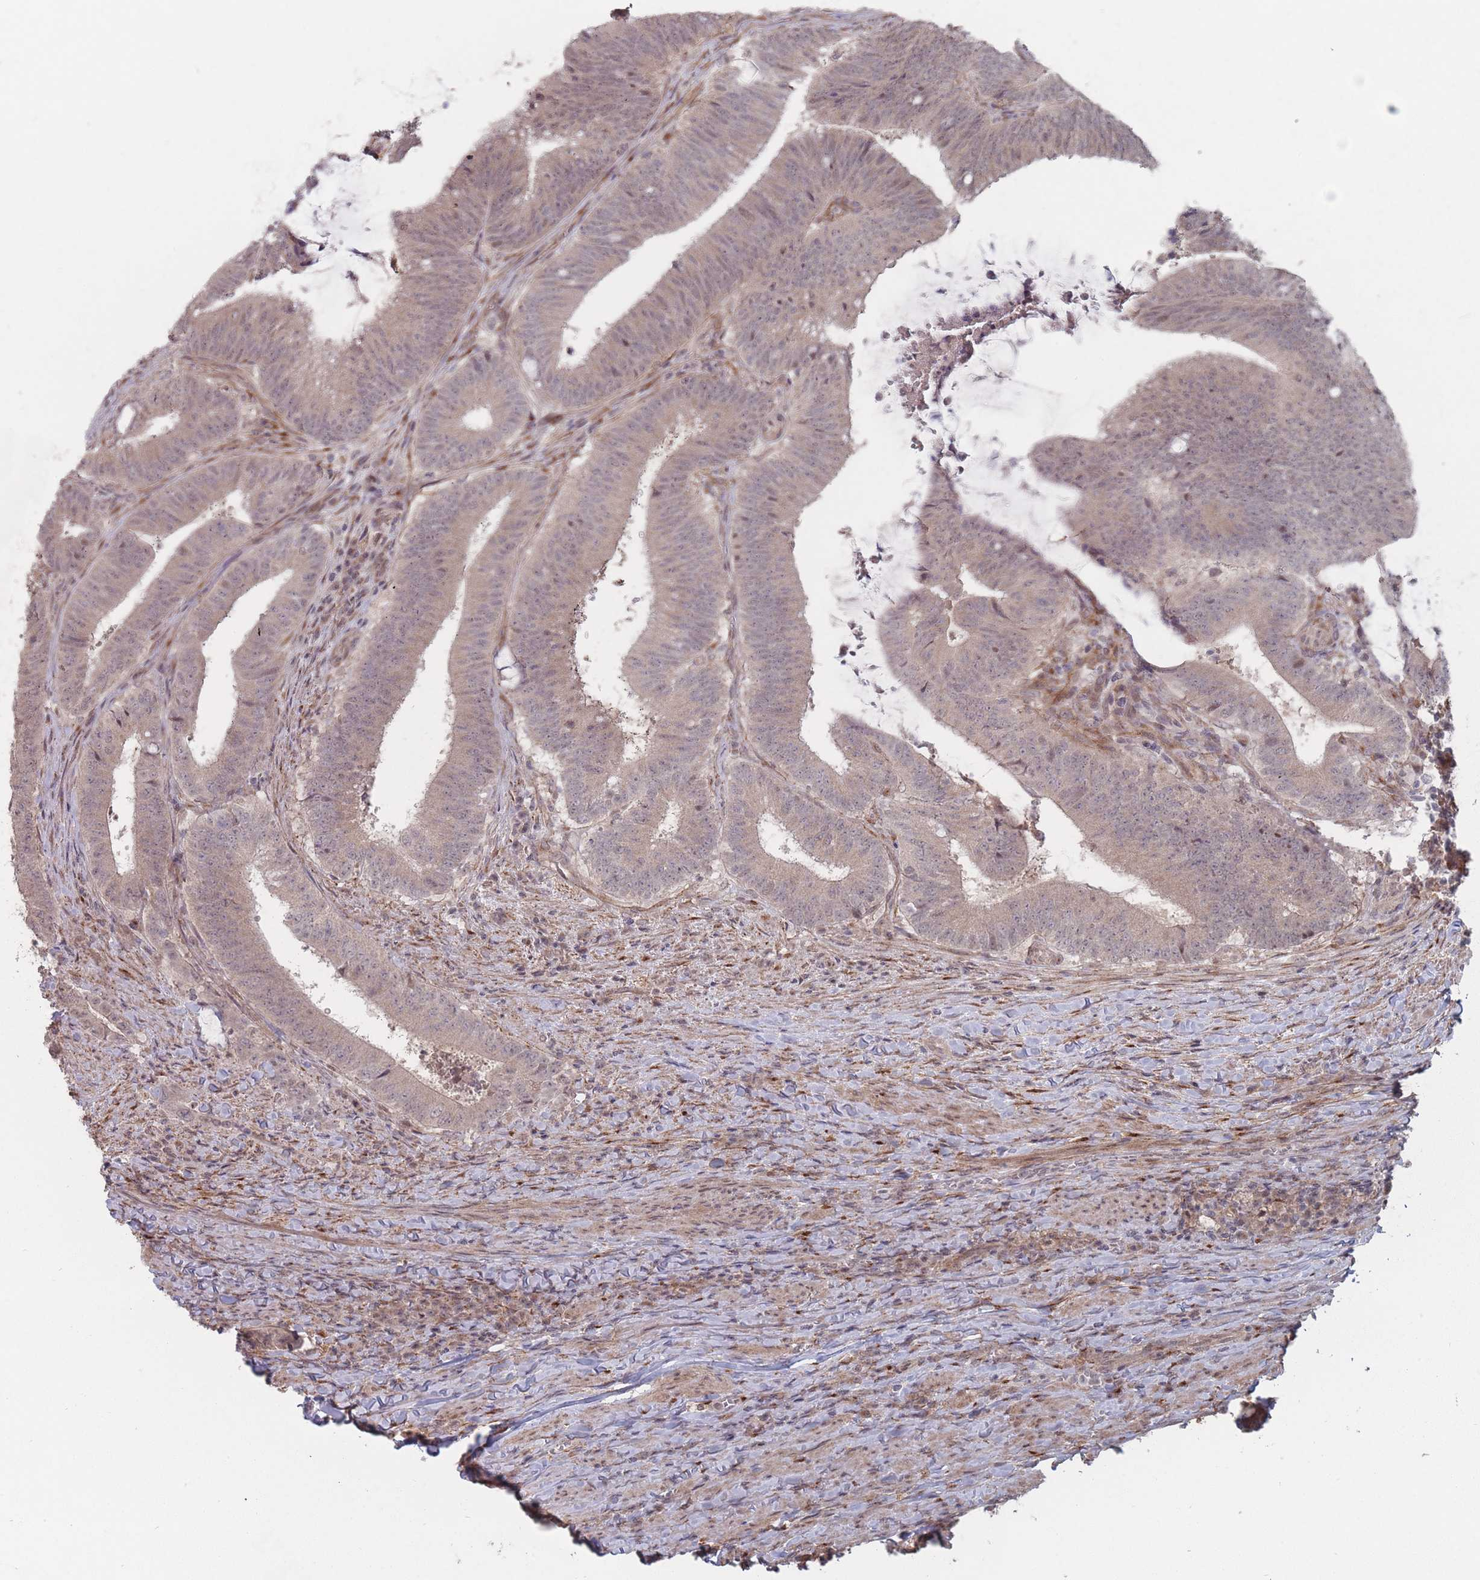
{"staining": {"intensity": "weak", "quantity": "25%-75%", "location": "cytoplasmic/membranous,nuclear"}, "tissue": "colorectal cancer", "cell_type": "Tumor cells", "image_type": "cancer", "snomed": [{"axis": "morphology", "description": "Adenocarcinoma, NOS"}, {"axis": "topography", "description": "Colon"}], "caption": "Immunohistochemical staining of colorectal cancer (adenocarcinoma) exhibits weak cytoplasmic/membranous and nuclear protein positivity in approximately 25%-75% of tumor cells. (DAB (3,3'-diaminobenzidine) IHC with brightfield microscopy, high magnification).", "gene": "CNTRL", "patient": {"sex": "female", "age": 43}}